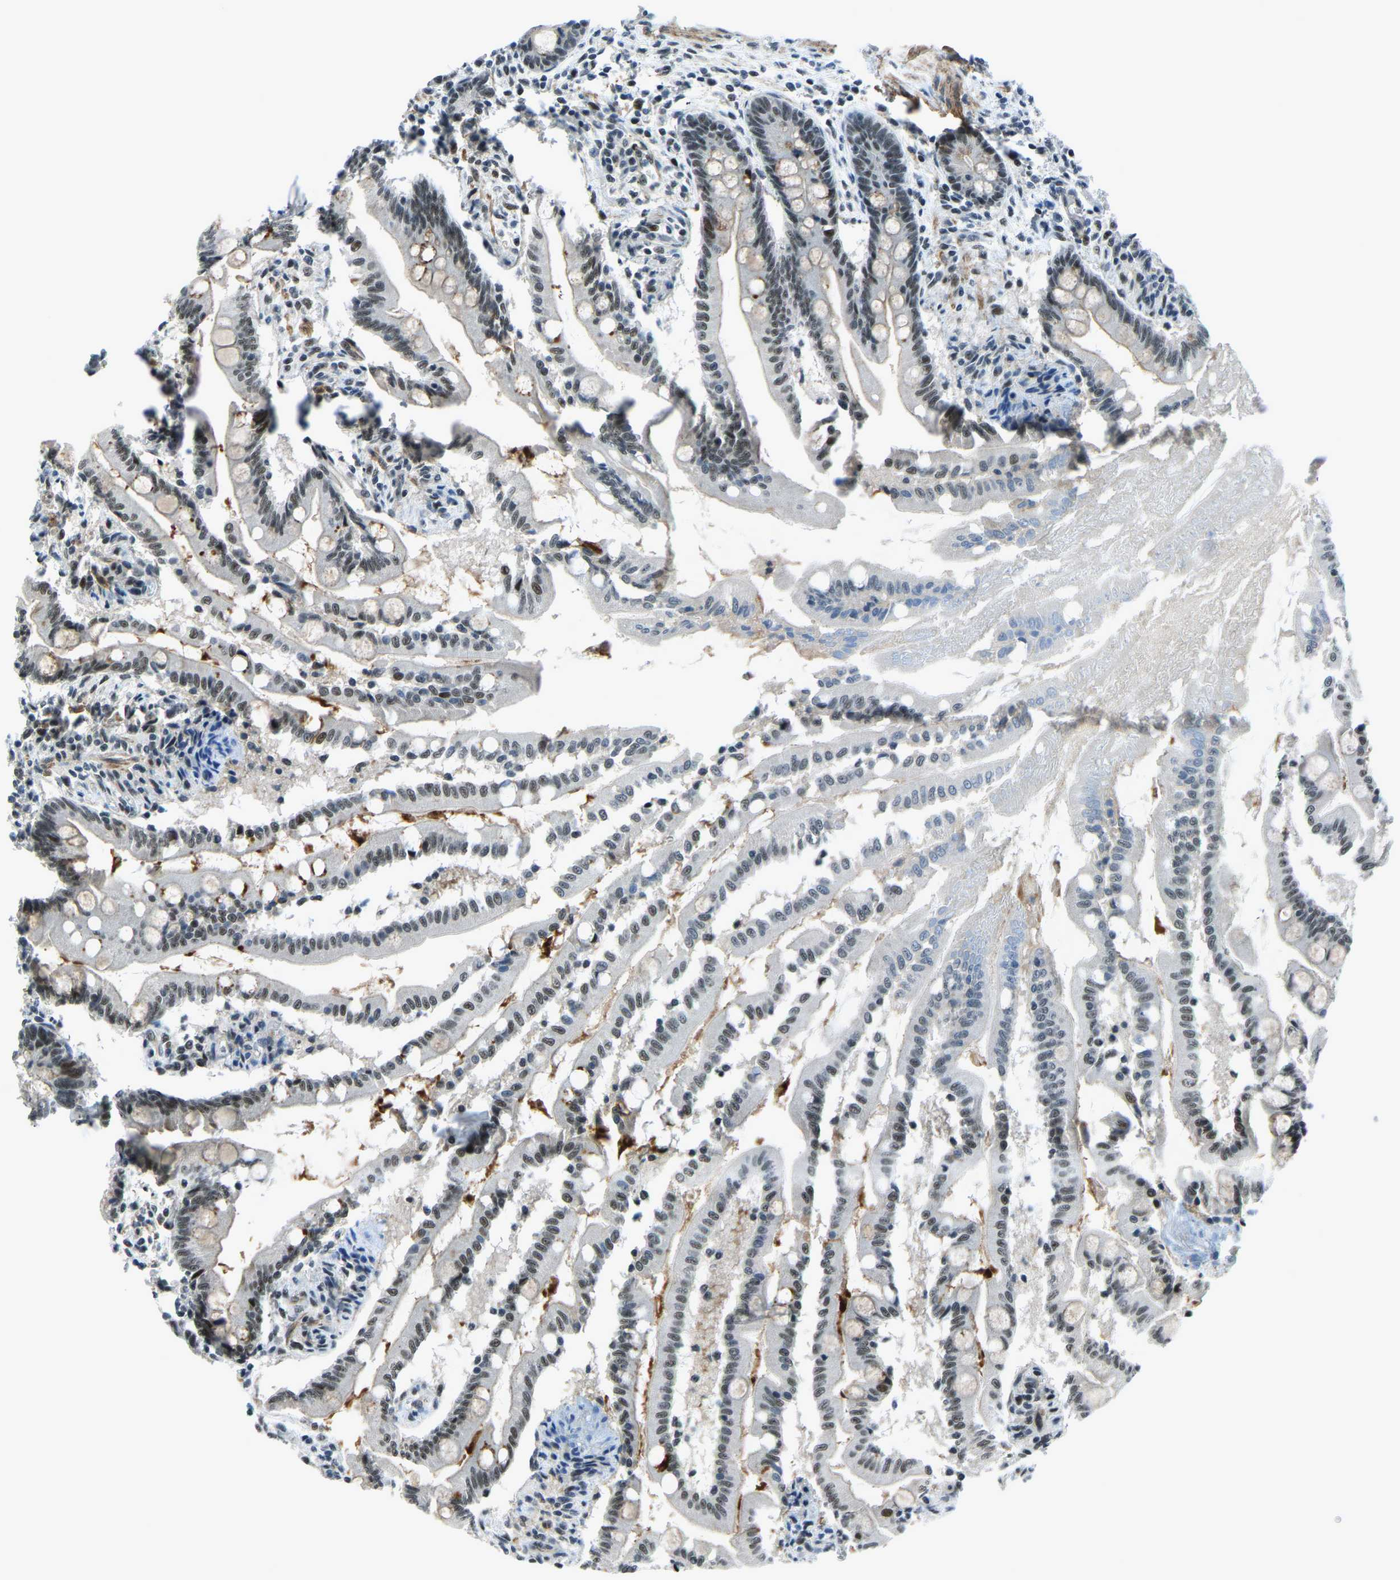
{"staining": {"intensity": "moderate", "quantity": "25%-75%", "location": "cytoplasmic/membranous,nuclear"}, "tissue": "small intestine", "cell_type": "Glandular cells", "image_type": "normal", "snomed": [{"axis": "morphology", "description": "Normal tissue, NOS"}, {"axis": "topography", "description": "Small intestine"}], "caption": "Immunohistochemistry (DAB) staining of unremarkable human small intestine exhibits moderate cytoplasmic/membranous,nuclear protein expression in about 25%-75% of glandular cells. Nuclei are stained in blue.", "gene": "PRCC", "patient": {"sex": "female", "age": 56}}